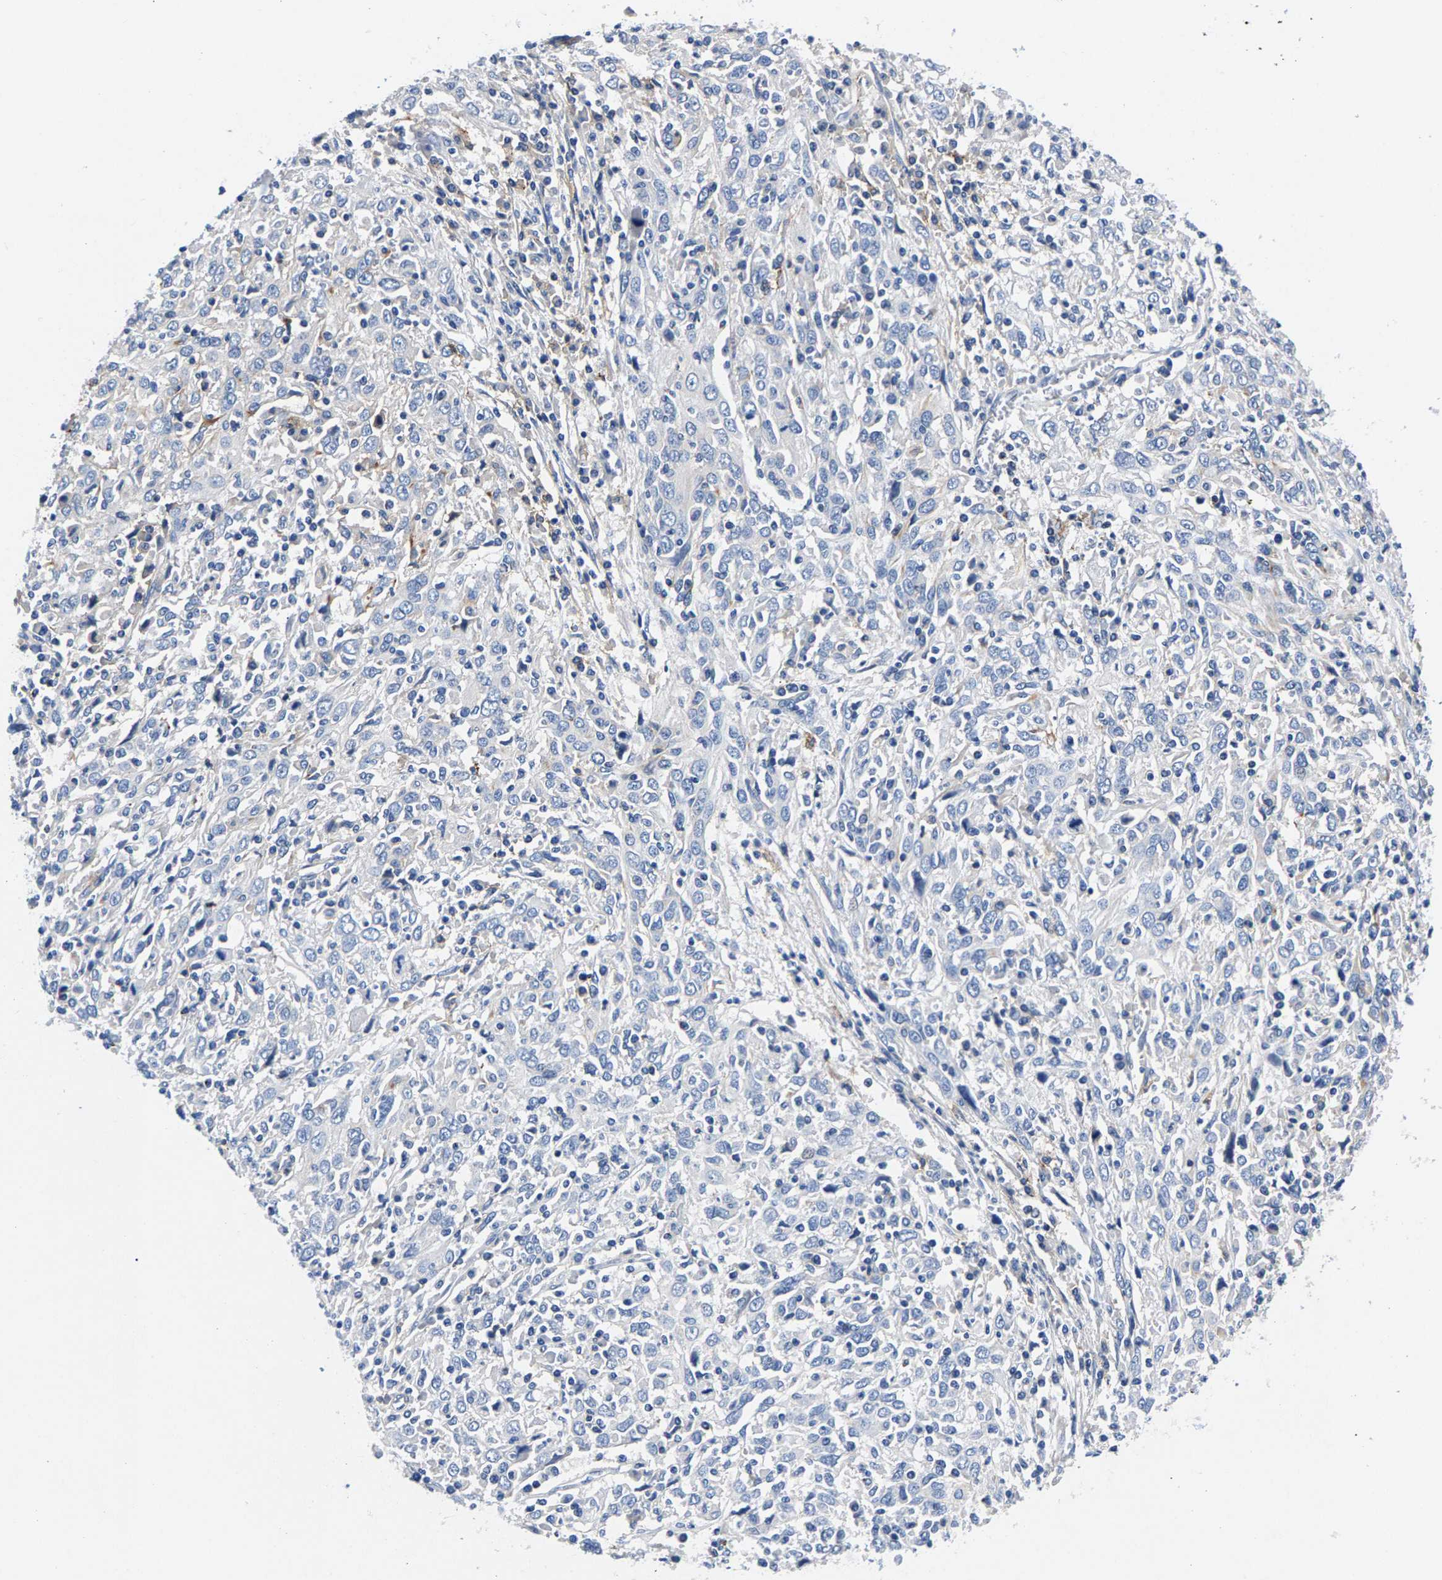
{"staining": {"intensity": "negative", "quantity": "none", "location": "none"}, "tissue": "cervical cancer", "cell_type": "Tumor cells", "image_type": "cancer", "snomed": [{"axis": "morphology", "description": "Squamous cell carcinoma, NOS"}, {"axis": "topography", "description": "Cervix"}], "caption": "This is an immunohistochemistry histopathology image of cervical squamous cell carcinoma. There is no staining in tumor cells.", "gene": "P2RY4", "patient": {"sex": "female", "age": 46}}